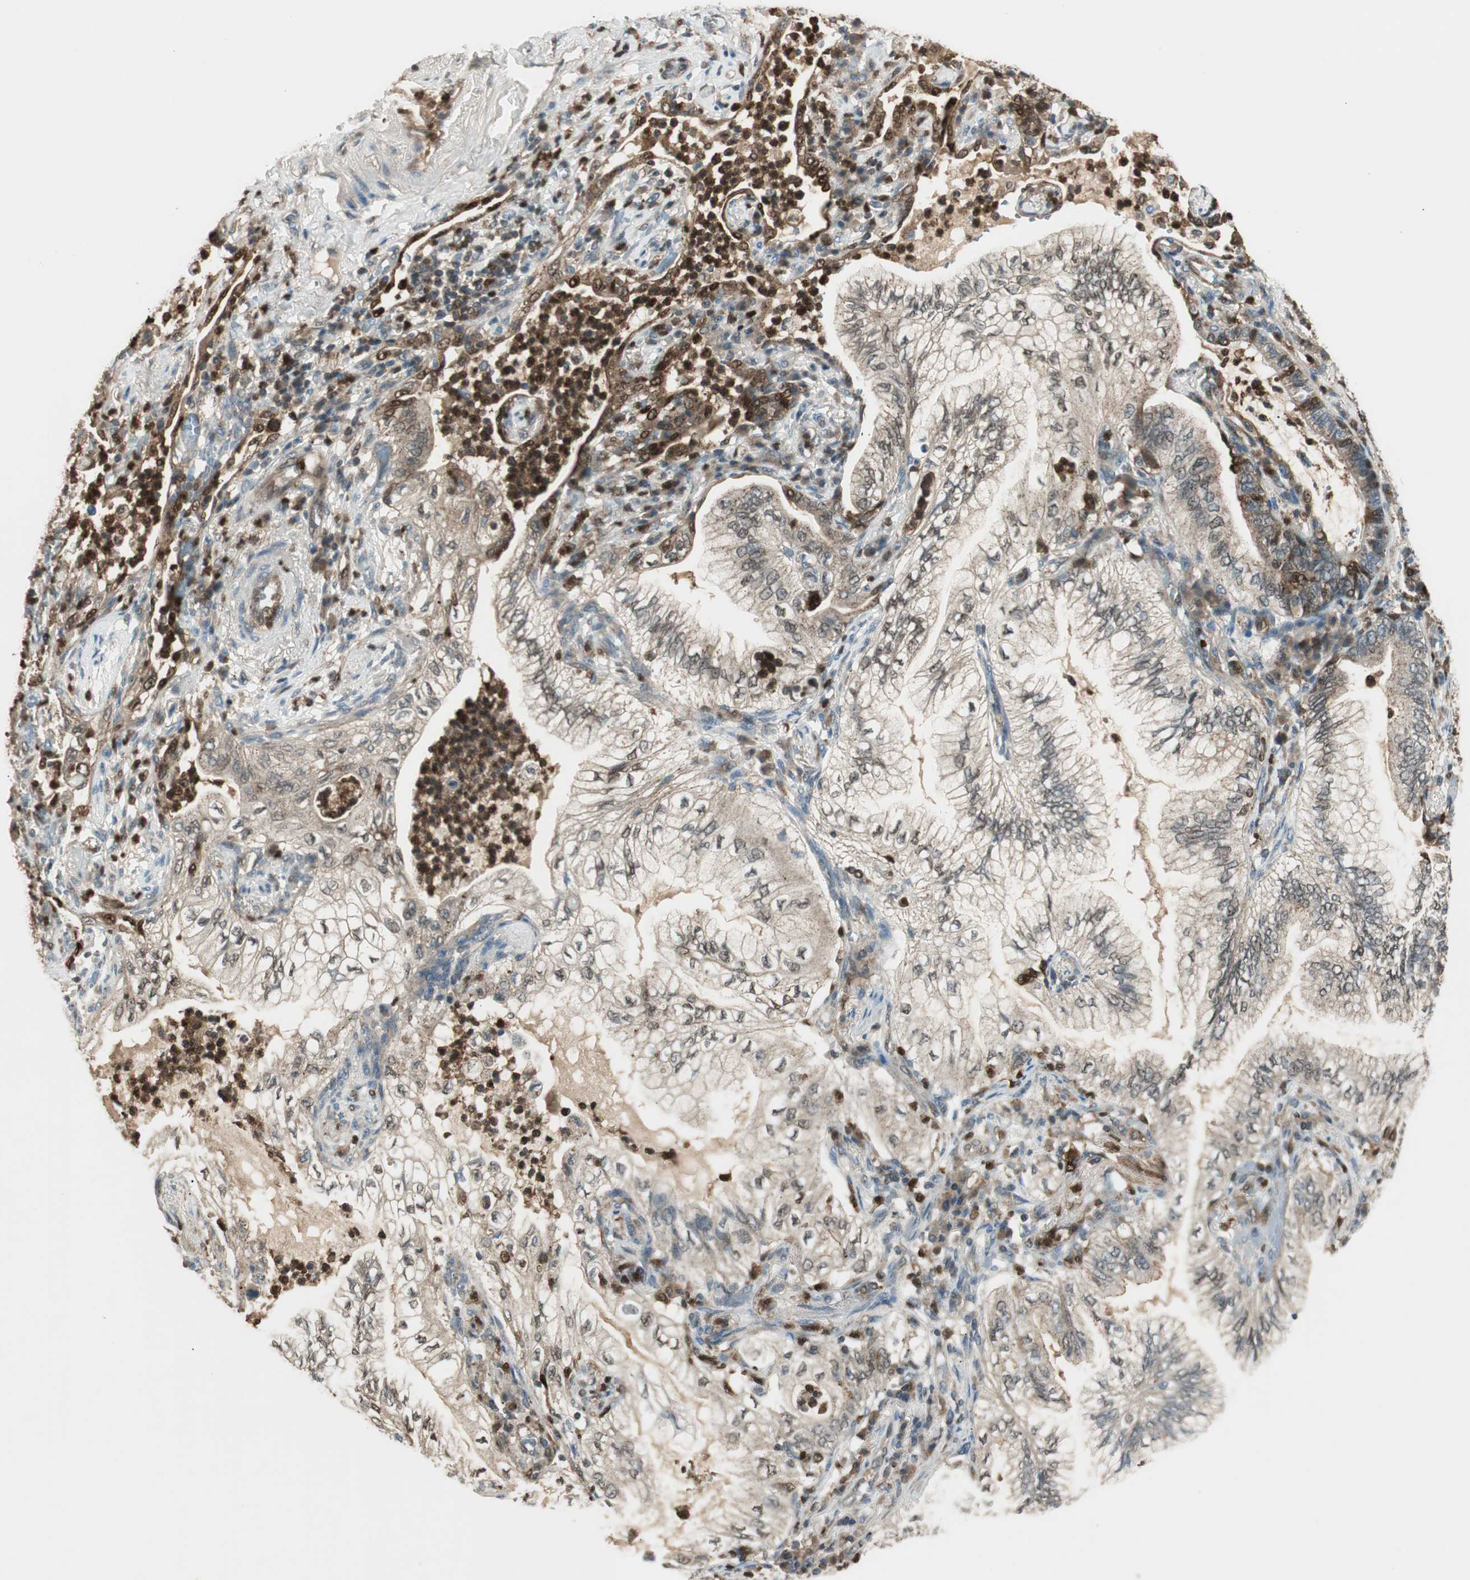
{"staining": {"intensity": "moderate", "quantity": "<25%", "location": "nuclear"}, "tissue": "lung cancer", "cell_type": "Tumor cells", "image_type": "cancer", "snomed": [{"axis": "morphology", "description": "Normal tissue, NOS"}, {"axis": "morphology", "description": "Adenocarcinoma, NOS"}, {"axis": "topography", "description": "Bronchus"}, {"axis": "topography", "description": "Lung"}], "caption": "This photomicrograph displays IHC staining of human lung cancer, with low moderate nuclear staining in approximately <25% of tumor cells.", "gene": "LTA4H", "patient": {"sex": "female", "age": 70}}